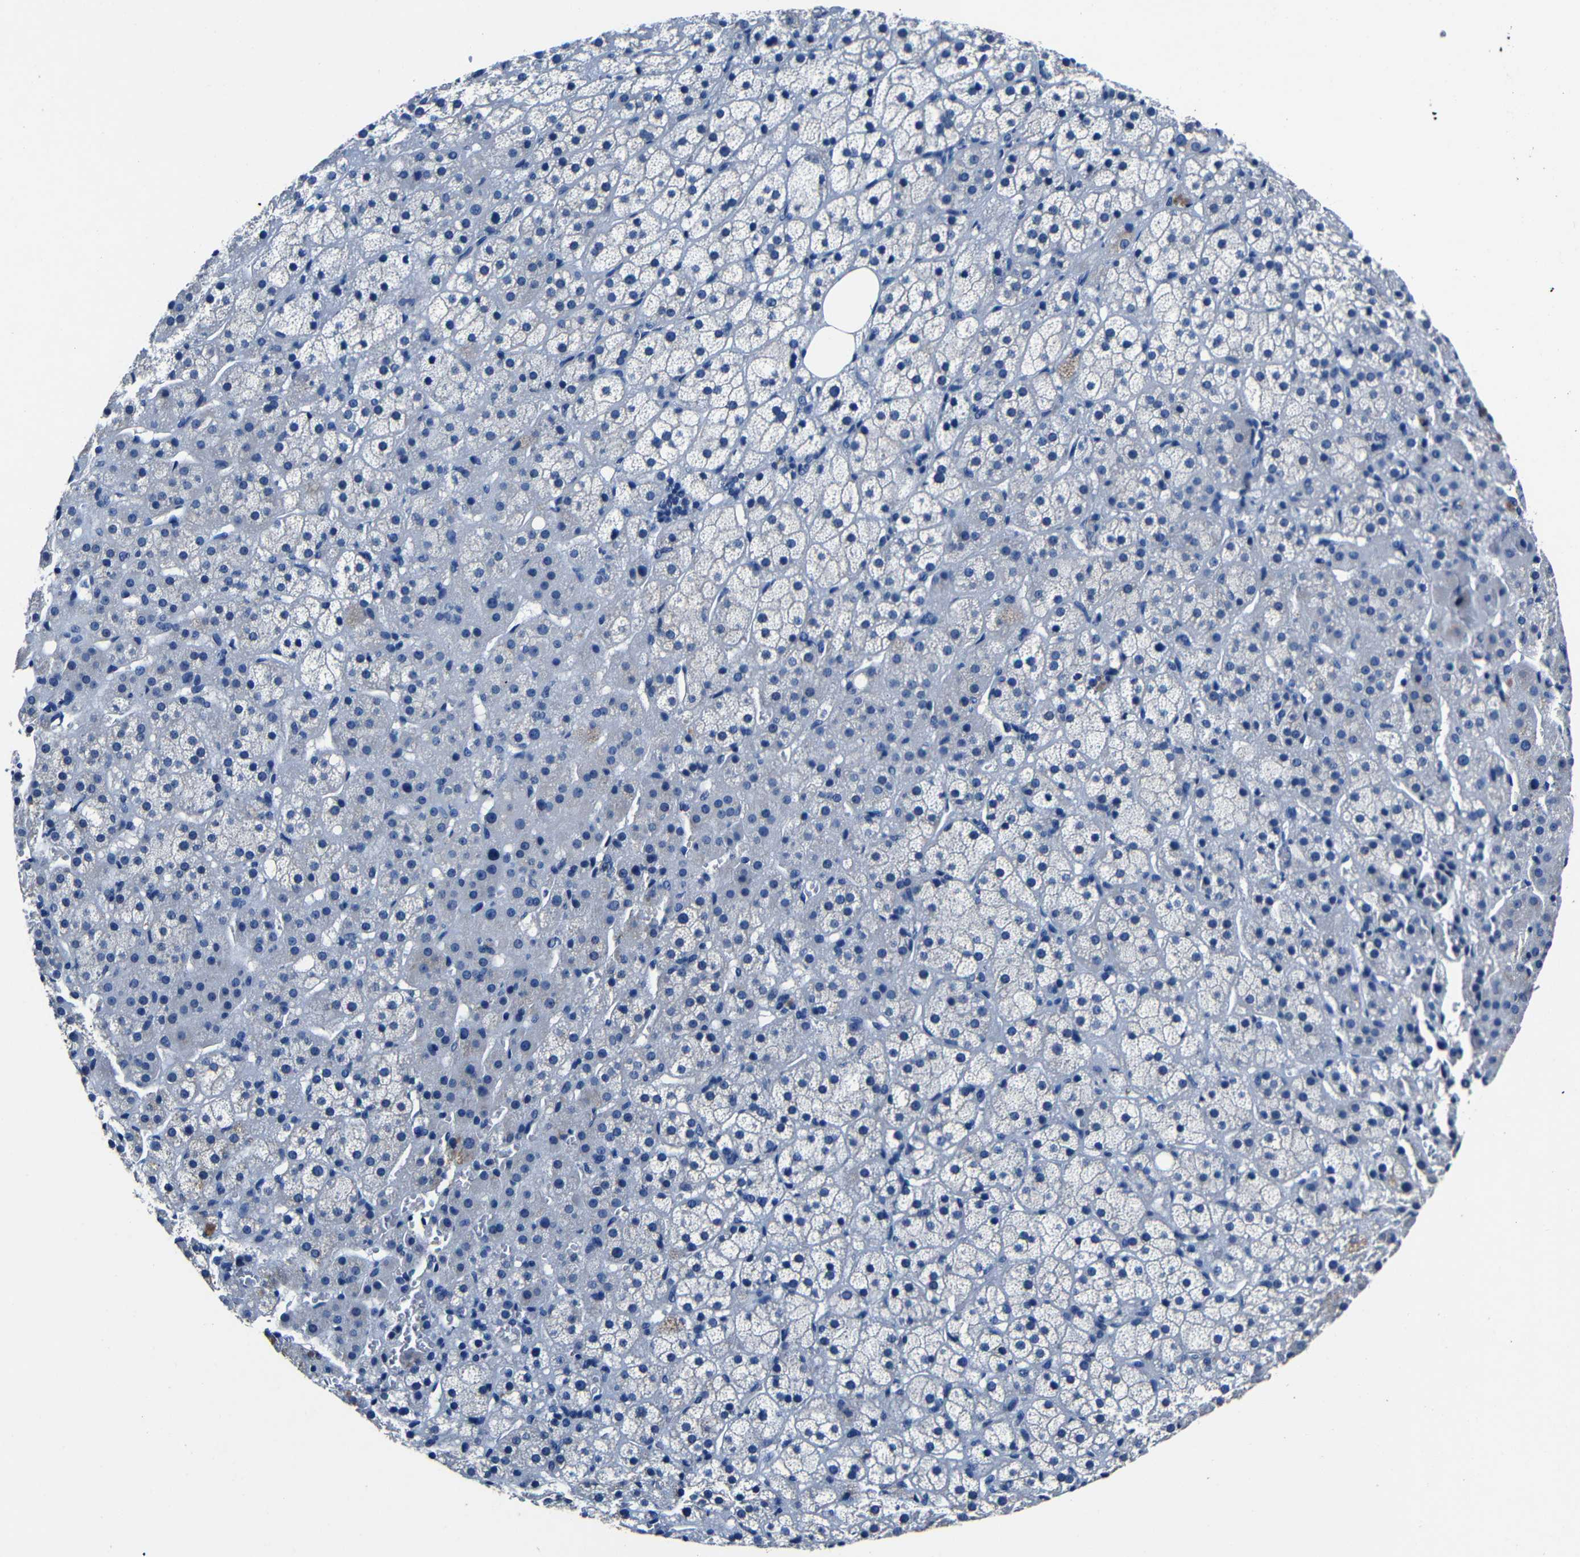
{"staining": {"intensity": "moderate", "quantity": "<25%", "location": "cytoplasmic/membranous"}, "tissue": "adrenal gland", "cell_type": "Glandular cells", "image_type": "normal", "snomed": [{"axis": "morphology", "description": "Normal tissue, NOS"}, {"axis": "topography", "description": "Adrenal gland"}], "caption": "IHC micrograph of unremarkable adrenal gland: adrenal gland stained using IHC displays low levels of moderate protein expression localized specifically in the cytoplasmic/membranous of glandular cells, appearing as a cytoplasmic/membranous brown color.", "gene": "NCMAP", "patient": {"sex": "female", "age": 57}}